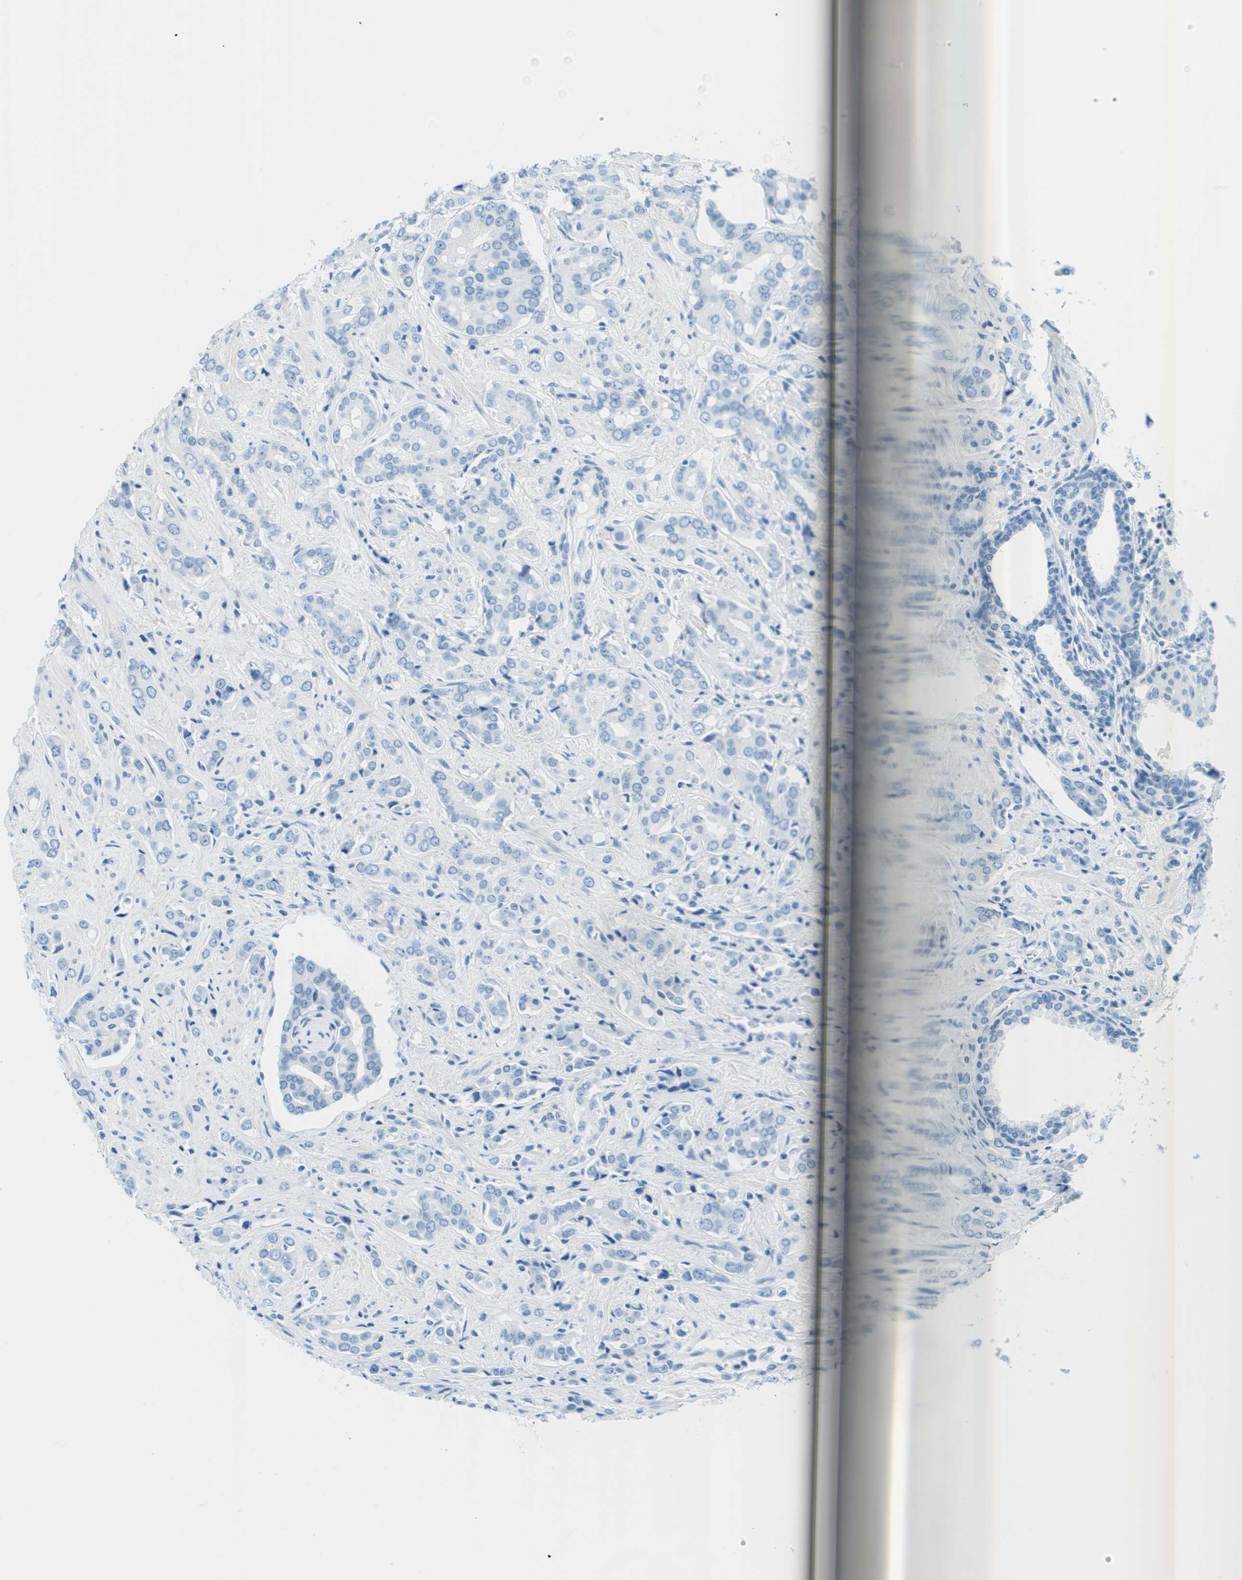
{"staining": {"intensity": "negative", "quantity": "none", "location": "none"}, "tissue": "prostate cancer", "cell_type": "Tumor cells", "image_type": "cancer", "snomed": [{"axis": "morphology", "description": "Adenocarcinoma, High grade"}, {"axis": "topography", "description": "Prostate"}], "caption": "Histopathology image shows no significant protein expression in tumor cells of prostate adenocarcinoma (high-grade). (Brightfield microscopy of DAB (3,3'-diaminobenzidine) immunohistochemistry (IHC) at high magnification).", "gene": "CDHR2", "patient": {"sex": "male", "age": 52}}